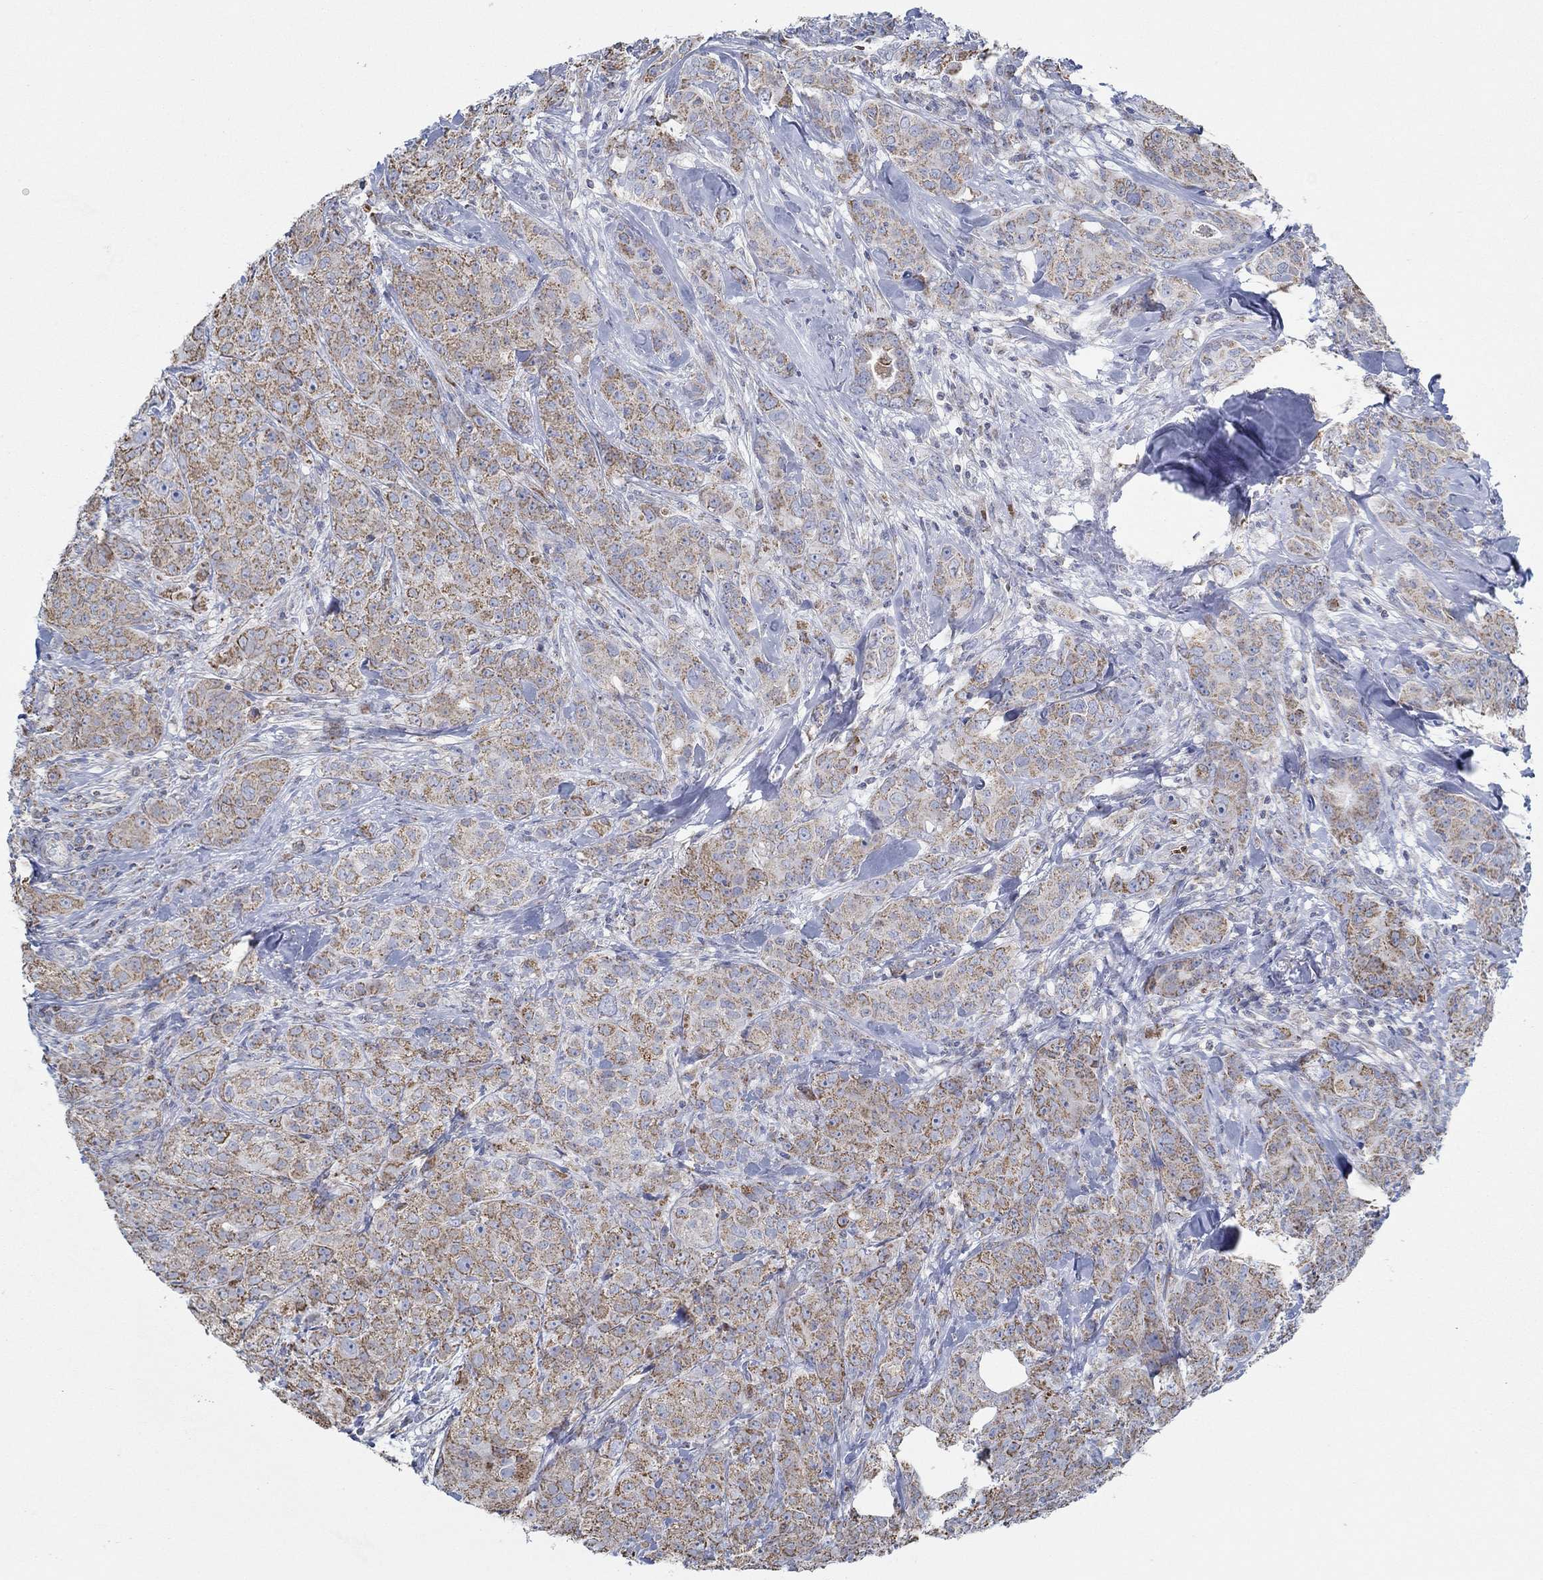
{"staining": {"intensity": "moderate", "quantity": ">75%", "location": "cytoplasmic/membranous"}, "tissue": "breast cancer", "cell_type": "Tumor cells", "image_type": "cancer", "snomed": [{"axis": "morphology", "description": "Duct carcinoma"}, {"axis": "topography", "description": "Breast"}], "caption": "Protein staining displays moderate cytoplasmic/membranous expression in approximately >75% of tumor cells in breast cancer (invasive ductal carcinoma). (Brightfield microscopy of DAB IHC at high magnification).", "gene": "GLOD5", "patient": {"sex": "female", "age": 43}}